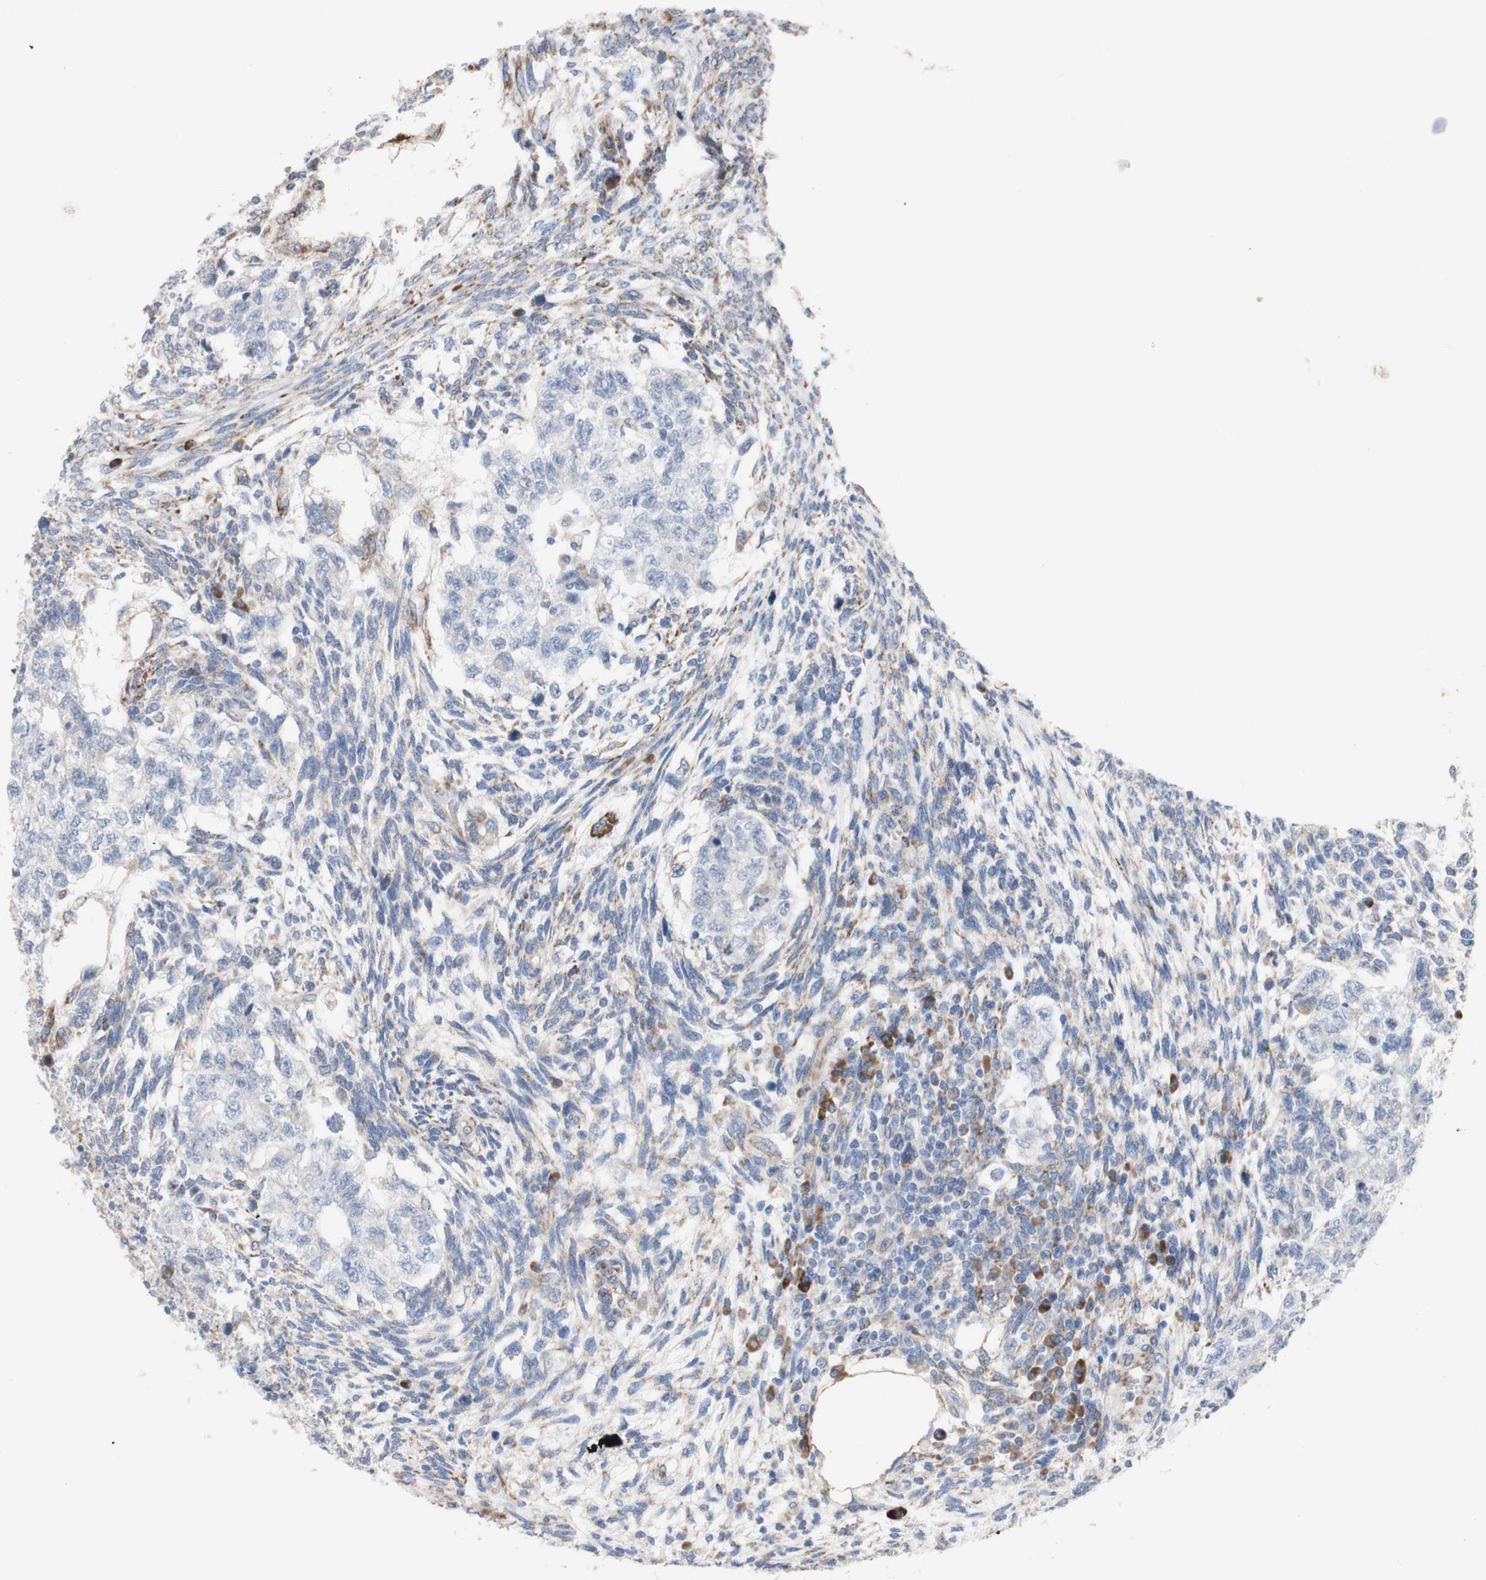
{"staining": {"intensity": "negative", "quantity": "none", "location": "none"}, "tissue": "testis cancer", "cell_type": "Tumor cells", "image_type": "cancer", "snomed": [{"axis": "morphology", "description": "Normal tissue, NOS"}, {"axis": "morphology", "description": "Carcinoma, Embryonal, NOS"}, {"axis": "topography", "description": "Testis"}], "caption": "This is an IHC photomicrograph of human embryonal carcinoma (testis). There is no expression in tumor cells.", "gene": "AGPAT5", "patient": {"sex": "male", "age": 36}}